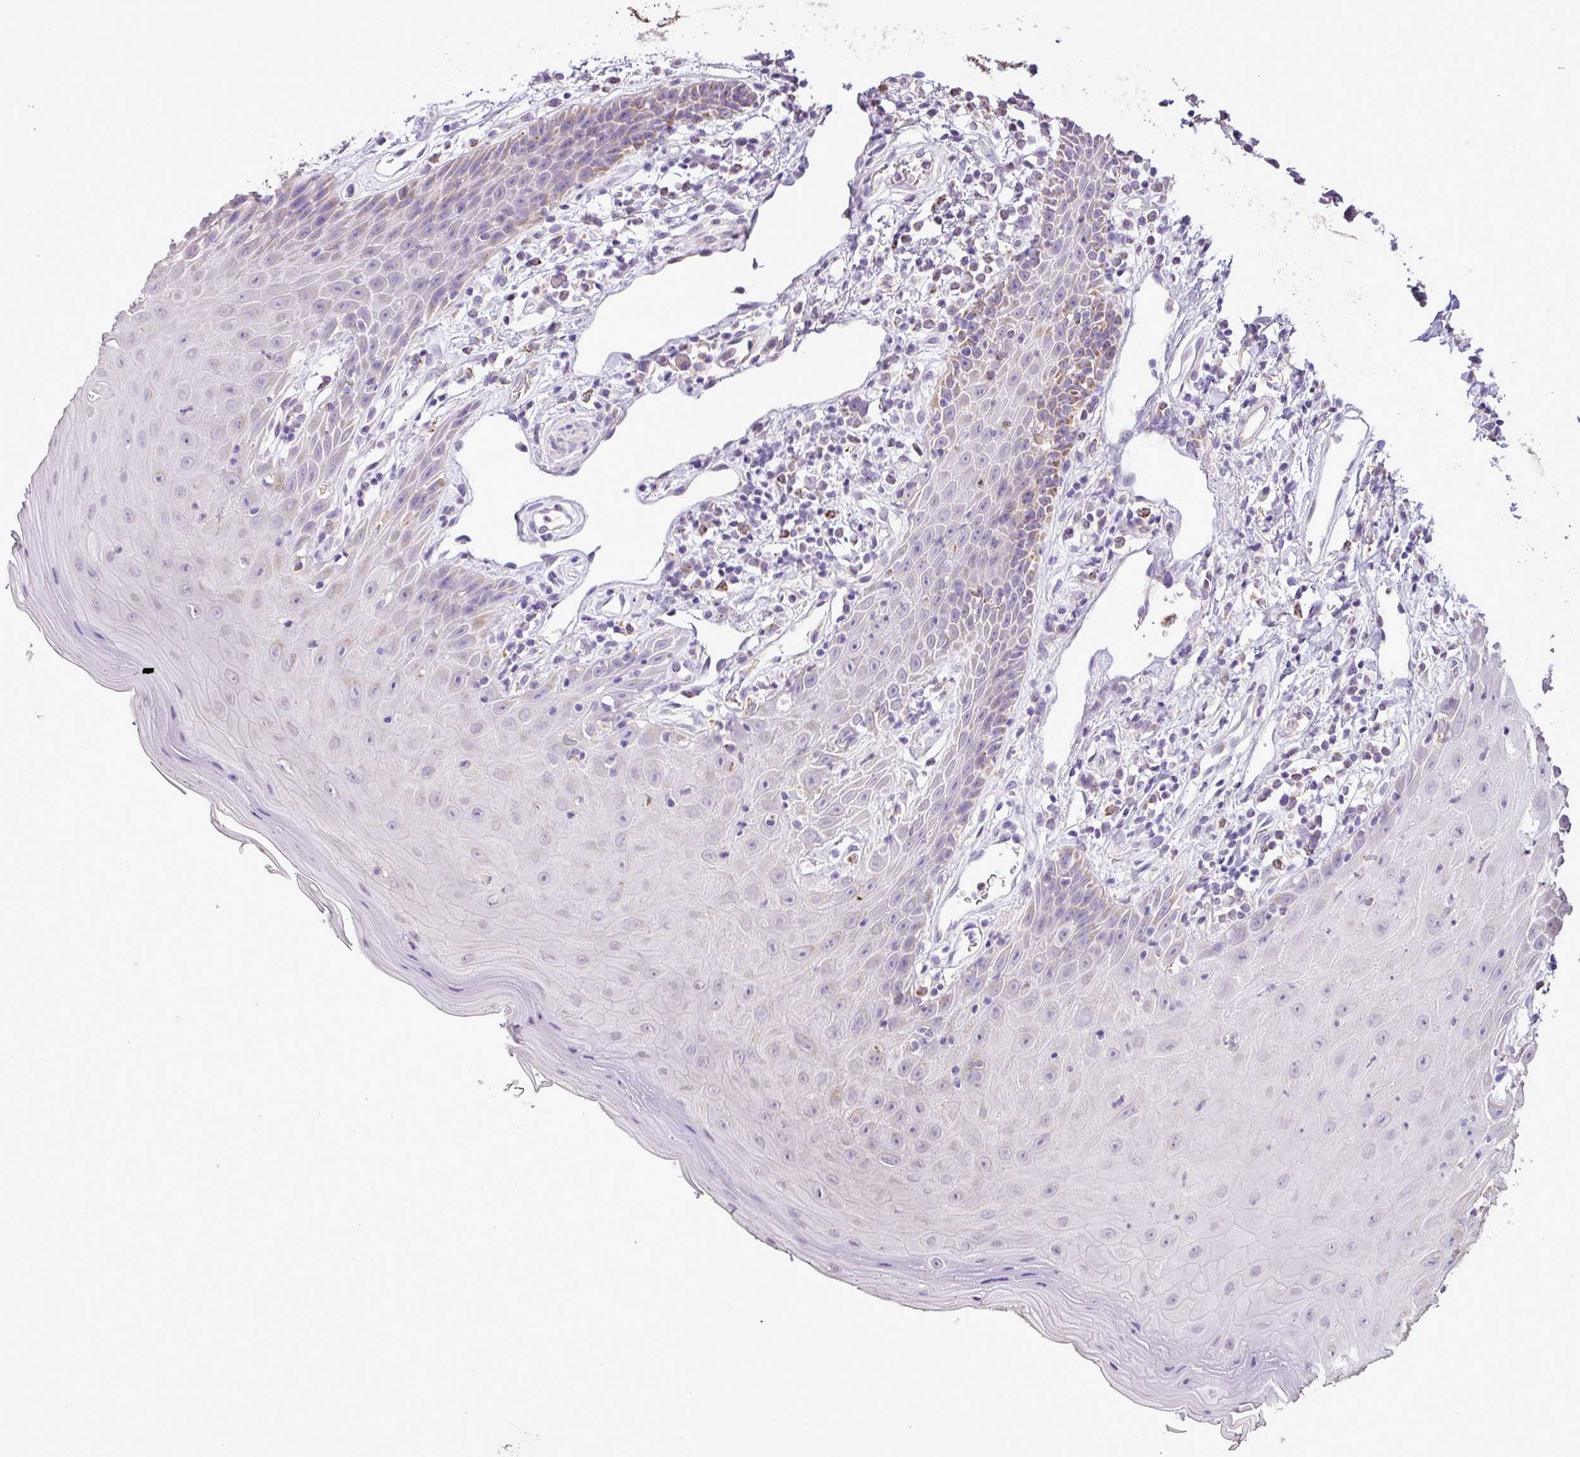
{"staining": {"intensity": "weak", "quantity": "<25%", "location": "cytoplasmic/membranous"}, "tissue": "oral mucosa", "cell_type": "Squamous epithelial cells", "image_type": "normal", "snomed": [{"axis": "morphology", "description": "Normal tissue, NOS"}, {"axis": "topography", "description": "Oral tissue"}, {"axis": "topography", "description": "Tounge, NOS"}], "caption": "Squamous epithelial cells are negative for brown protein staining in unremarkable oral mucosa. Nuclei are stained in blue.", "gene": "ALDH2", "patient": {"sex": "female", "age": 59}}